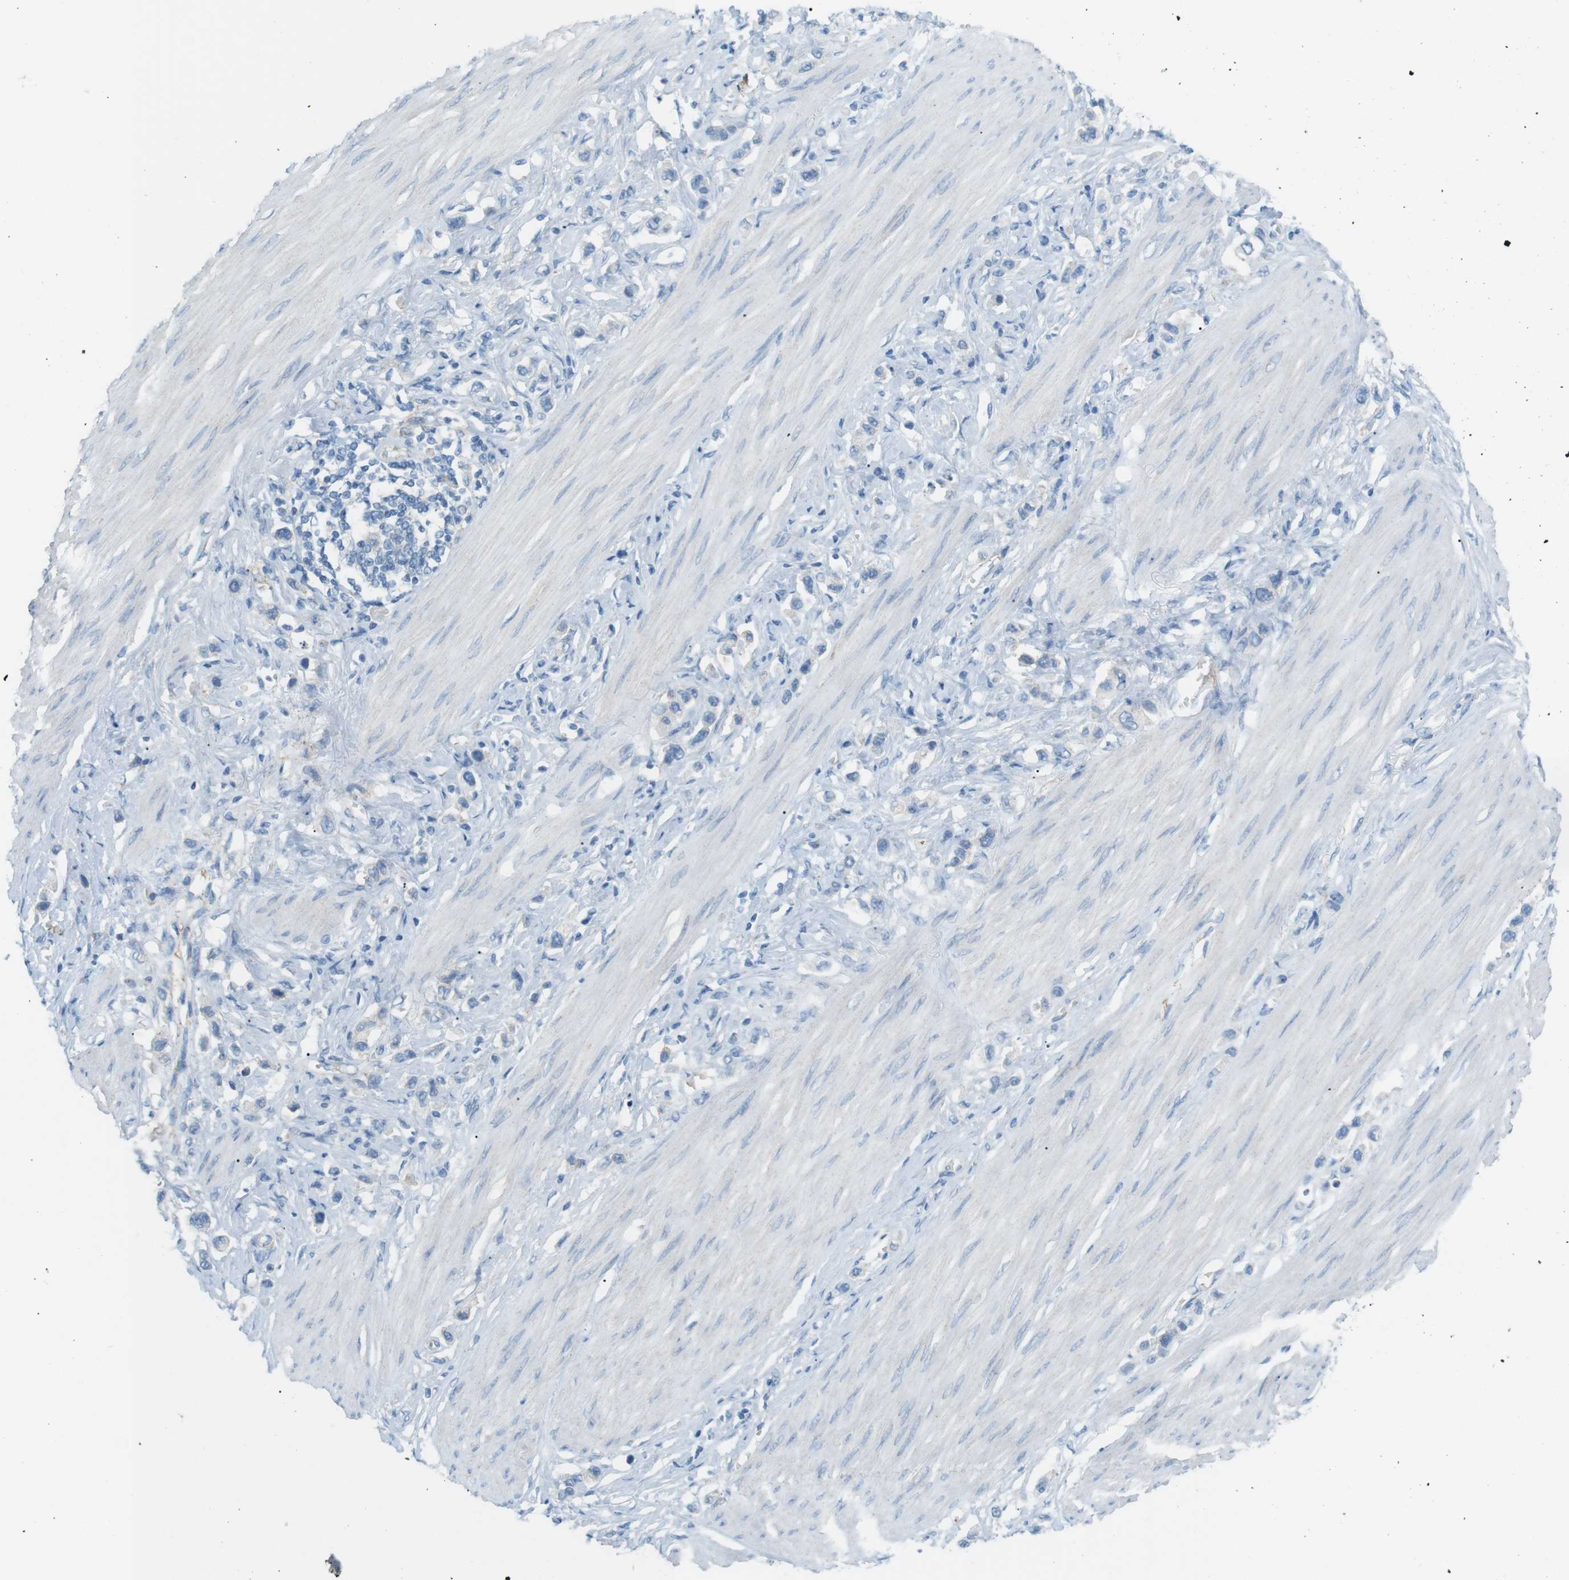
{"staining": {"intensity": "negative", "quantity": "none", "location": "none"}, "tissue": "stomach cancer", "cell_type": "Tumor cells", "image_type": "cancer", "snomed": [{"axis": "morphology", "description": "Adenocarcinoma, NOS"}, {"axis": "topography", "description": "Stomach"}], "caption": "This is an immunohistochemistry (IHC) photomicrograph of stomach cancer. There is no staining in tumor cells.", "gene": "VAMP1", "patient": {"sex": "female", "age": 65}}